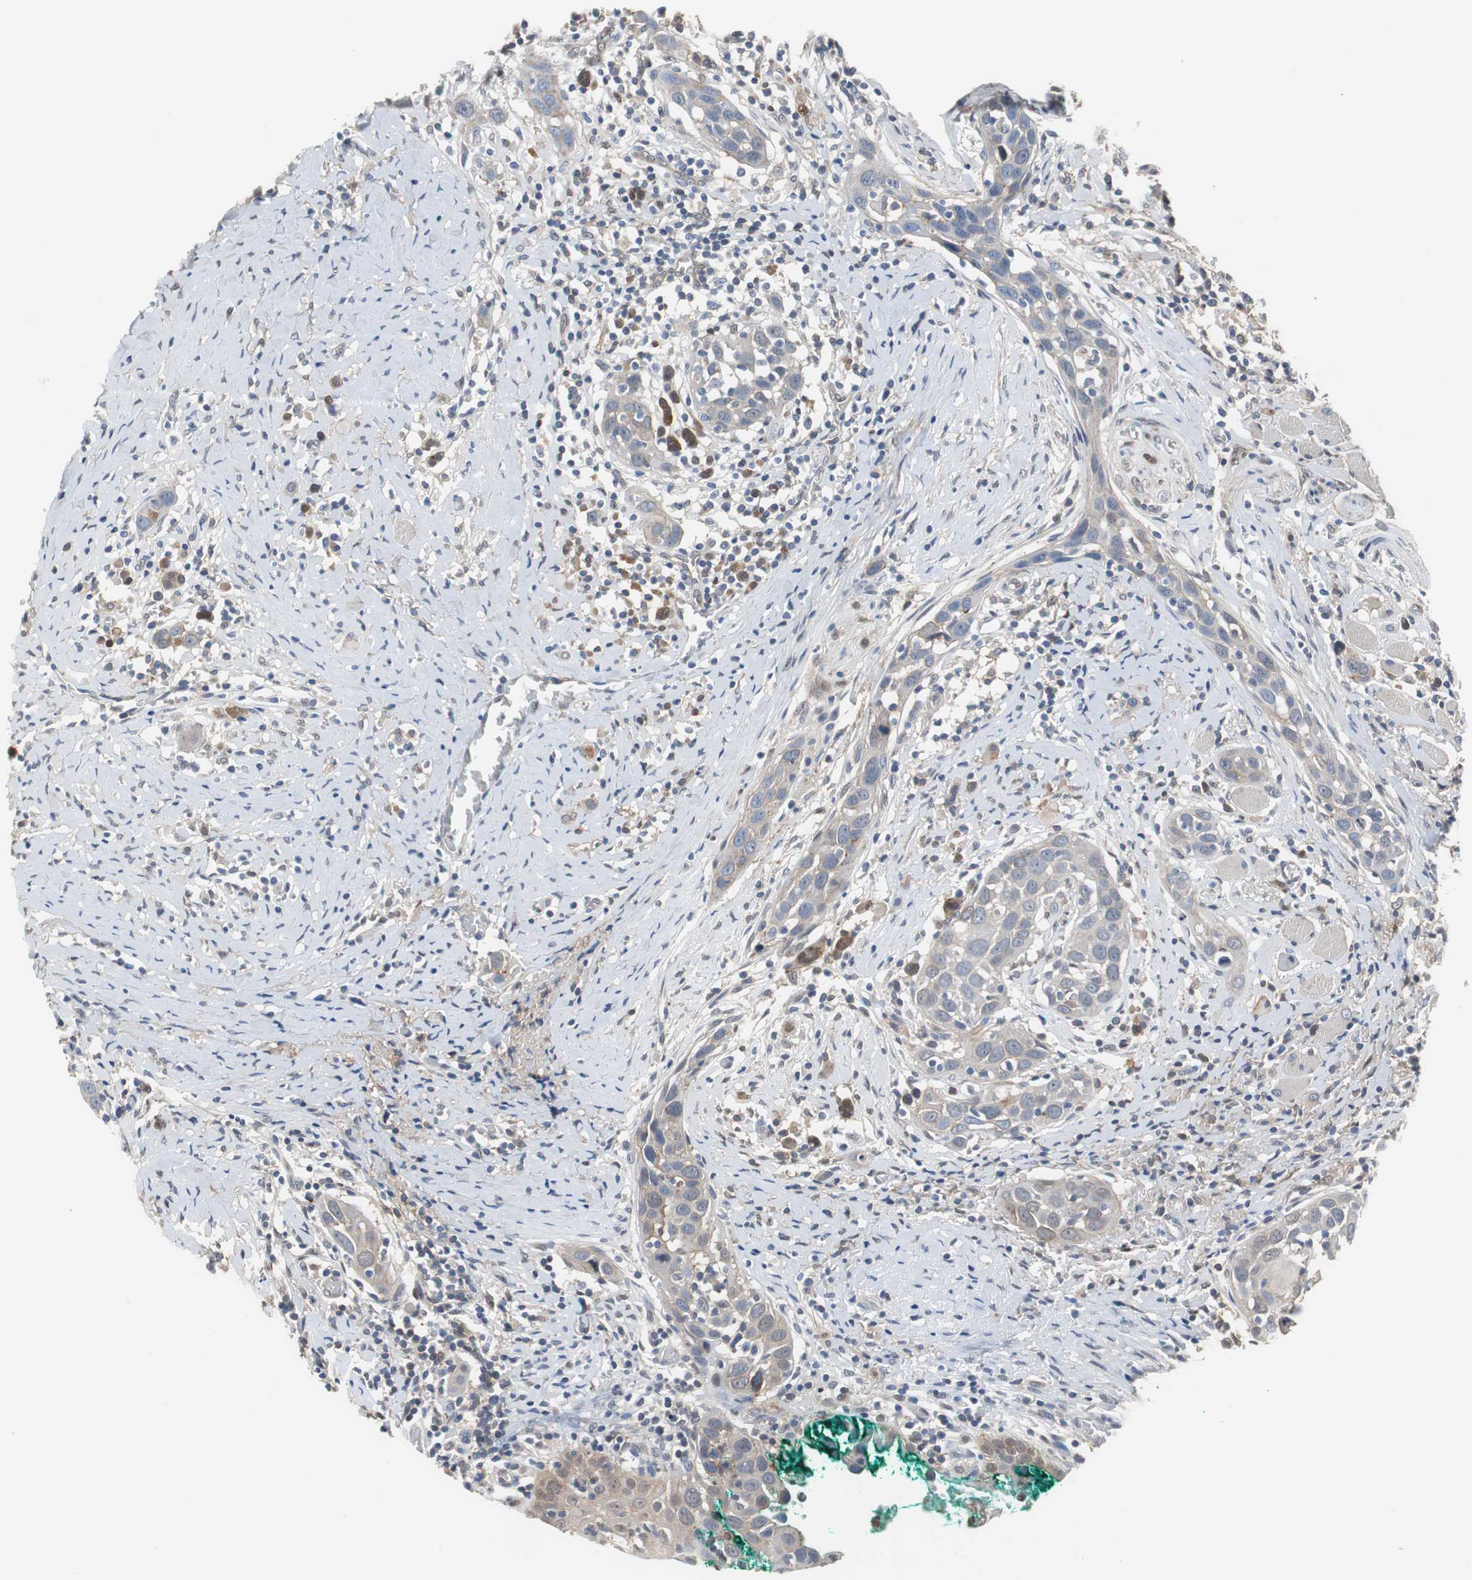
{"staining": {"intensity": "weak", "quantity": "<25%", "location": "cytoplasmic/membranous"}, "tissue": "head and neck cancer", "cell_type": "Tumor cells", "image_type": "cancer", "snomed": [{"axis": "morphology", "description": "Normal tissue, NOS"}, {"axis": "morphology", "description": "Squamous cell carcinoma, NOS"}, {"axis": "topography", "description": "Oral tissue"}, {"axis": "topography", "description": "Head-Neck"}], "caption": "This histopathology image is of squamous cell carcinoma (head and neck) stained with immunohistochemistry (IHC) to label a protein in brown with the nuclei are counter-stained blue. There is no staining in tumor cells.", "gene": "ANXA4", "patient": {"sex": "female", "age": 50}}